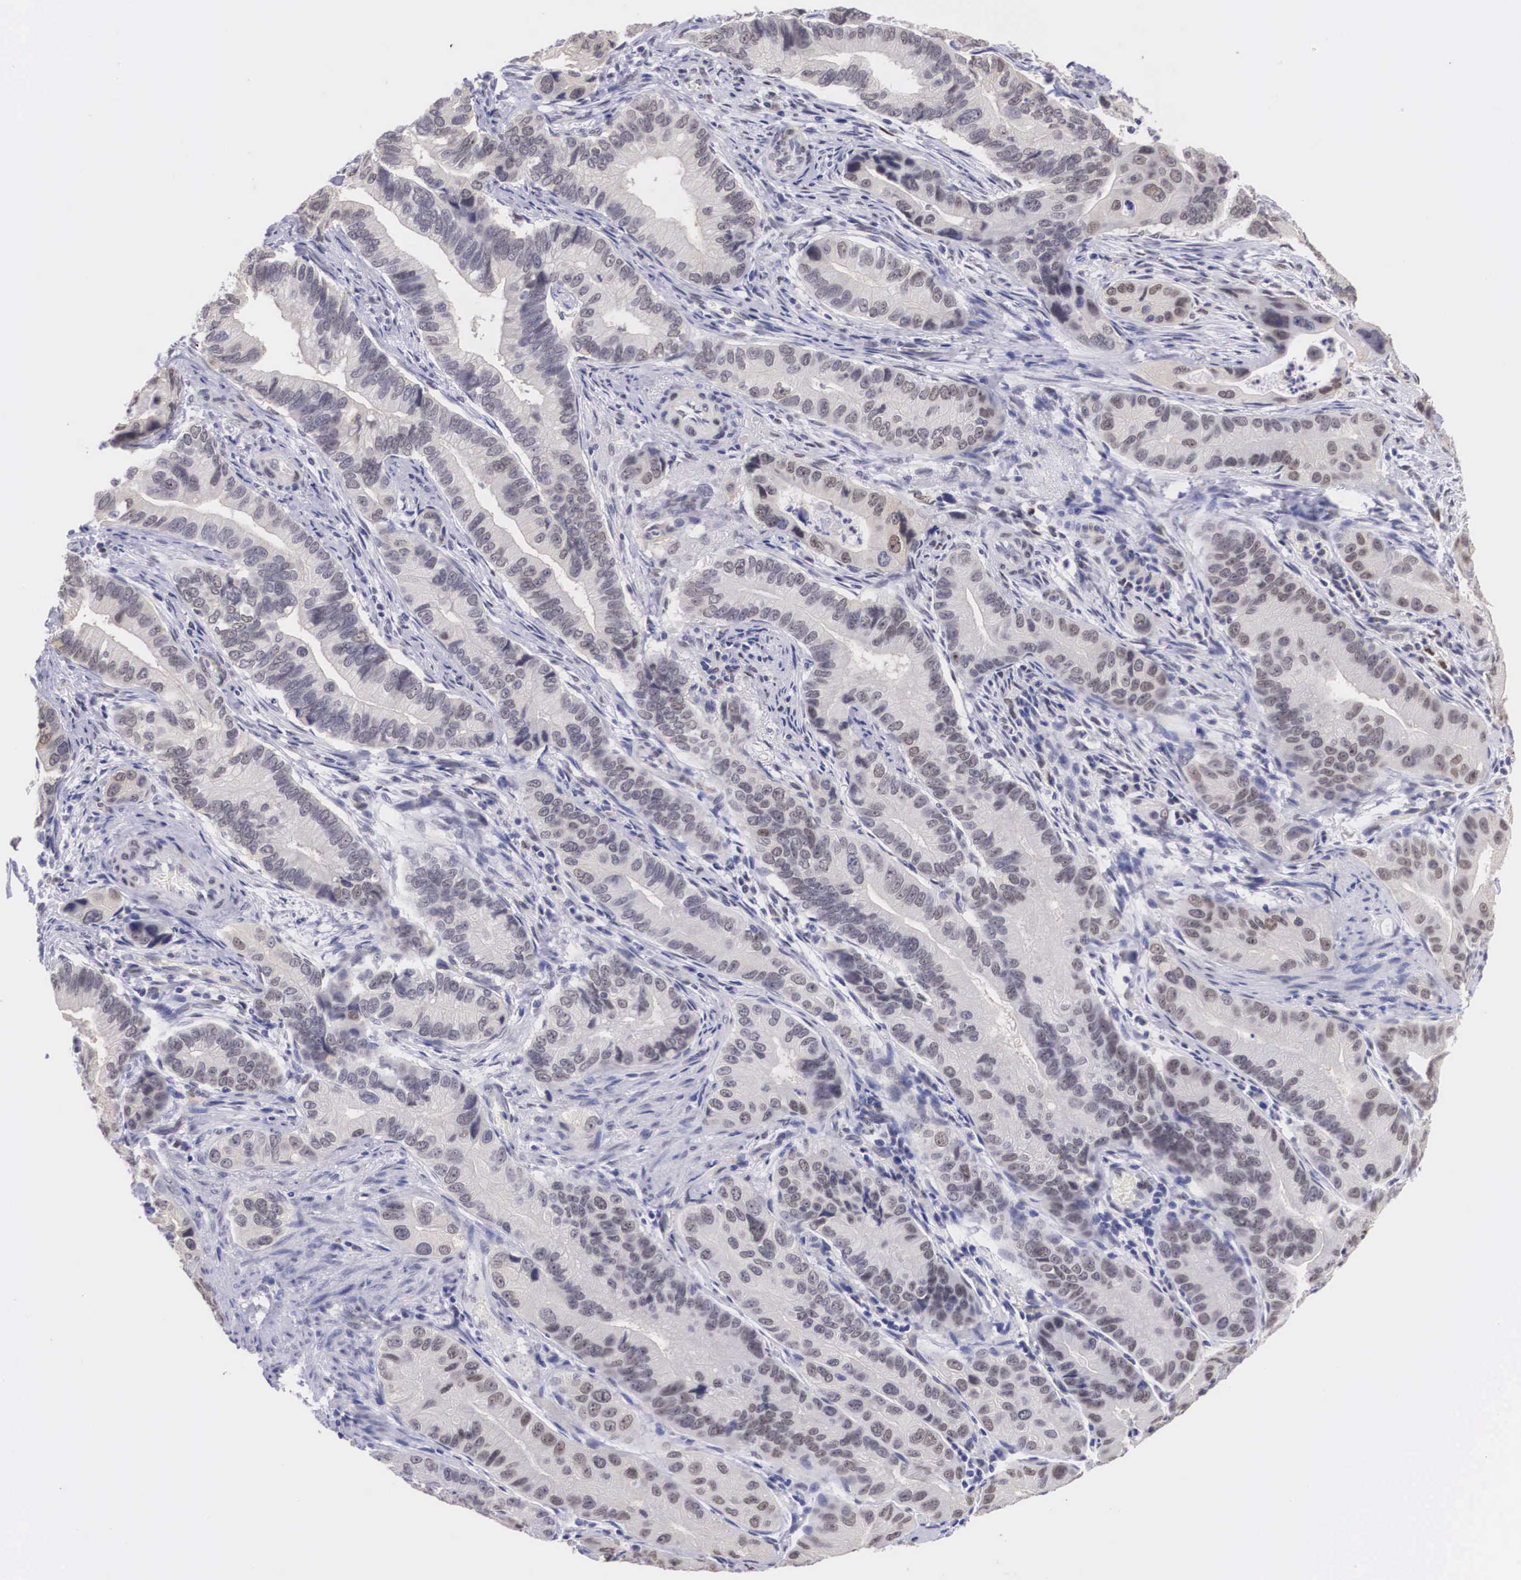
{"staining": {"intensity": "weak", "quantity": "<25%", "location": "nuclear"}, "tissue": "pancreatic cancer", "cell_type": "Tumor cells", "image_type": "cancer", "snomed": [{"axis": "morphology", "description": "Adenocarcinoma, NOS"}, {"axis": "topography", "description": "Pancreas"}, {"axis": "topography", "description": "Stomach, upper"}], "caption": "Tumor cells are negative for protein expression in human pancreatic cancer (adenocarcinoma). The staining is performed using DAB (3,3'-diaminobenzidine) brown chromogen with nuclei counter-stained in using hematoxylin.", "gene": "ETV6", "patient": {"sex": "male", "age": 77}}